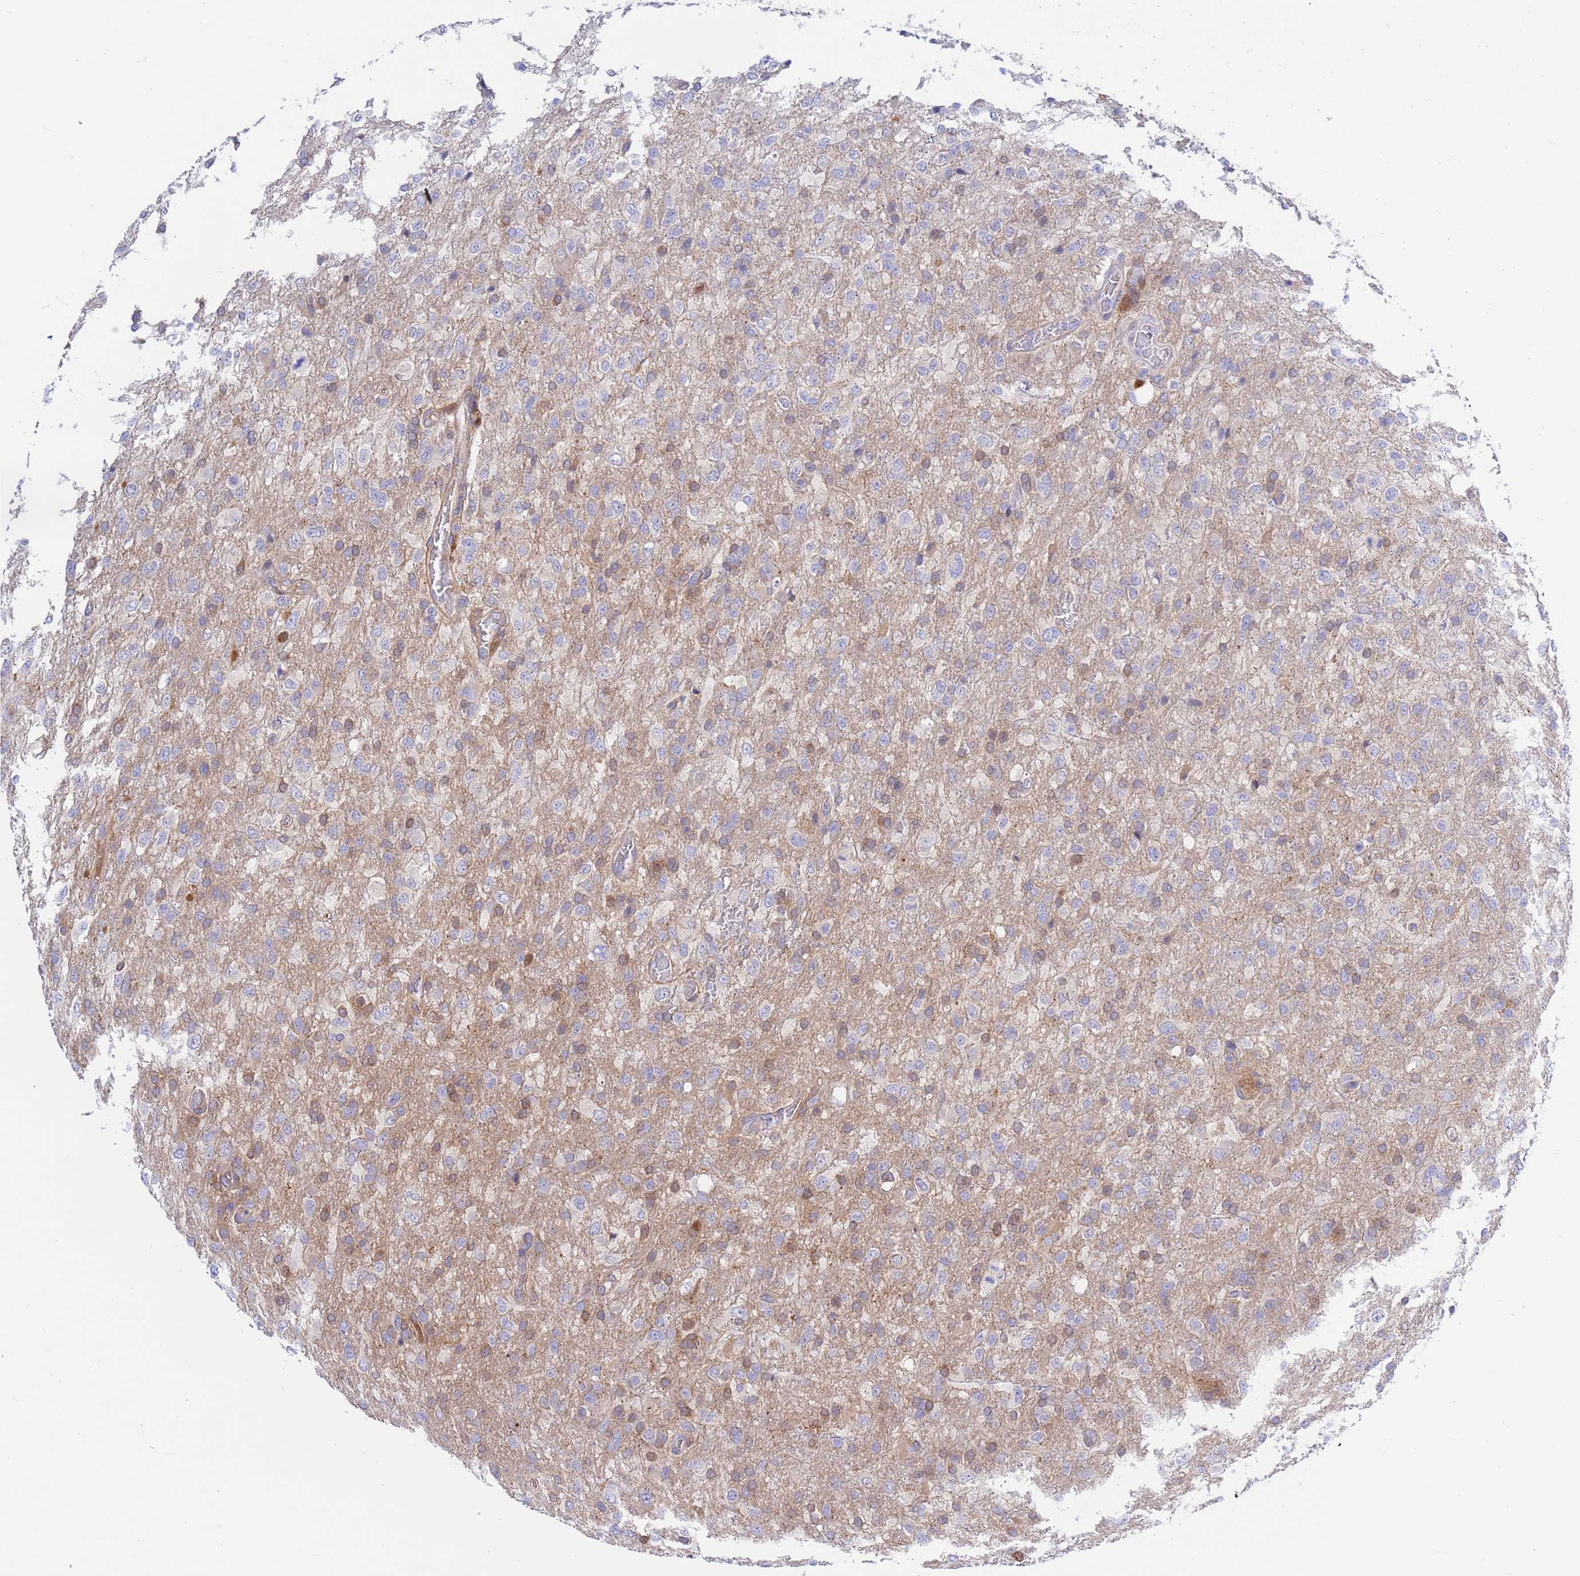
{"staining": {"intensity": "negative", "quantity": "none", "location": "none"}, "tissue": "glioma", "cell_type": "Tumor cells", "image_type": "cancer", "snomed": [{"axis": "morphology", "description": "Glioma, malignant, High grade"}, {"axis": "topography", "description": "Brain"}], "caption": "Protein analysis of glioma shows no significant positivity in tumor cells. (Immunohistochemistry (ihc), brightfield microscopy, high magnification).", "gene": "FOXRED1", "patient": {"sex": "female", "age": 74}}